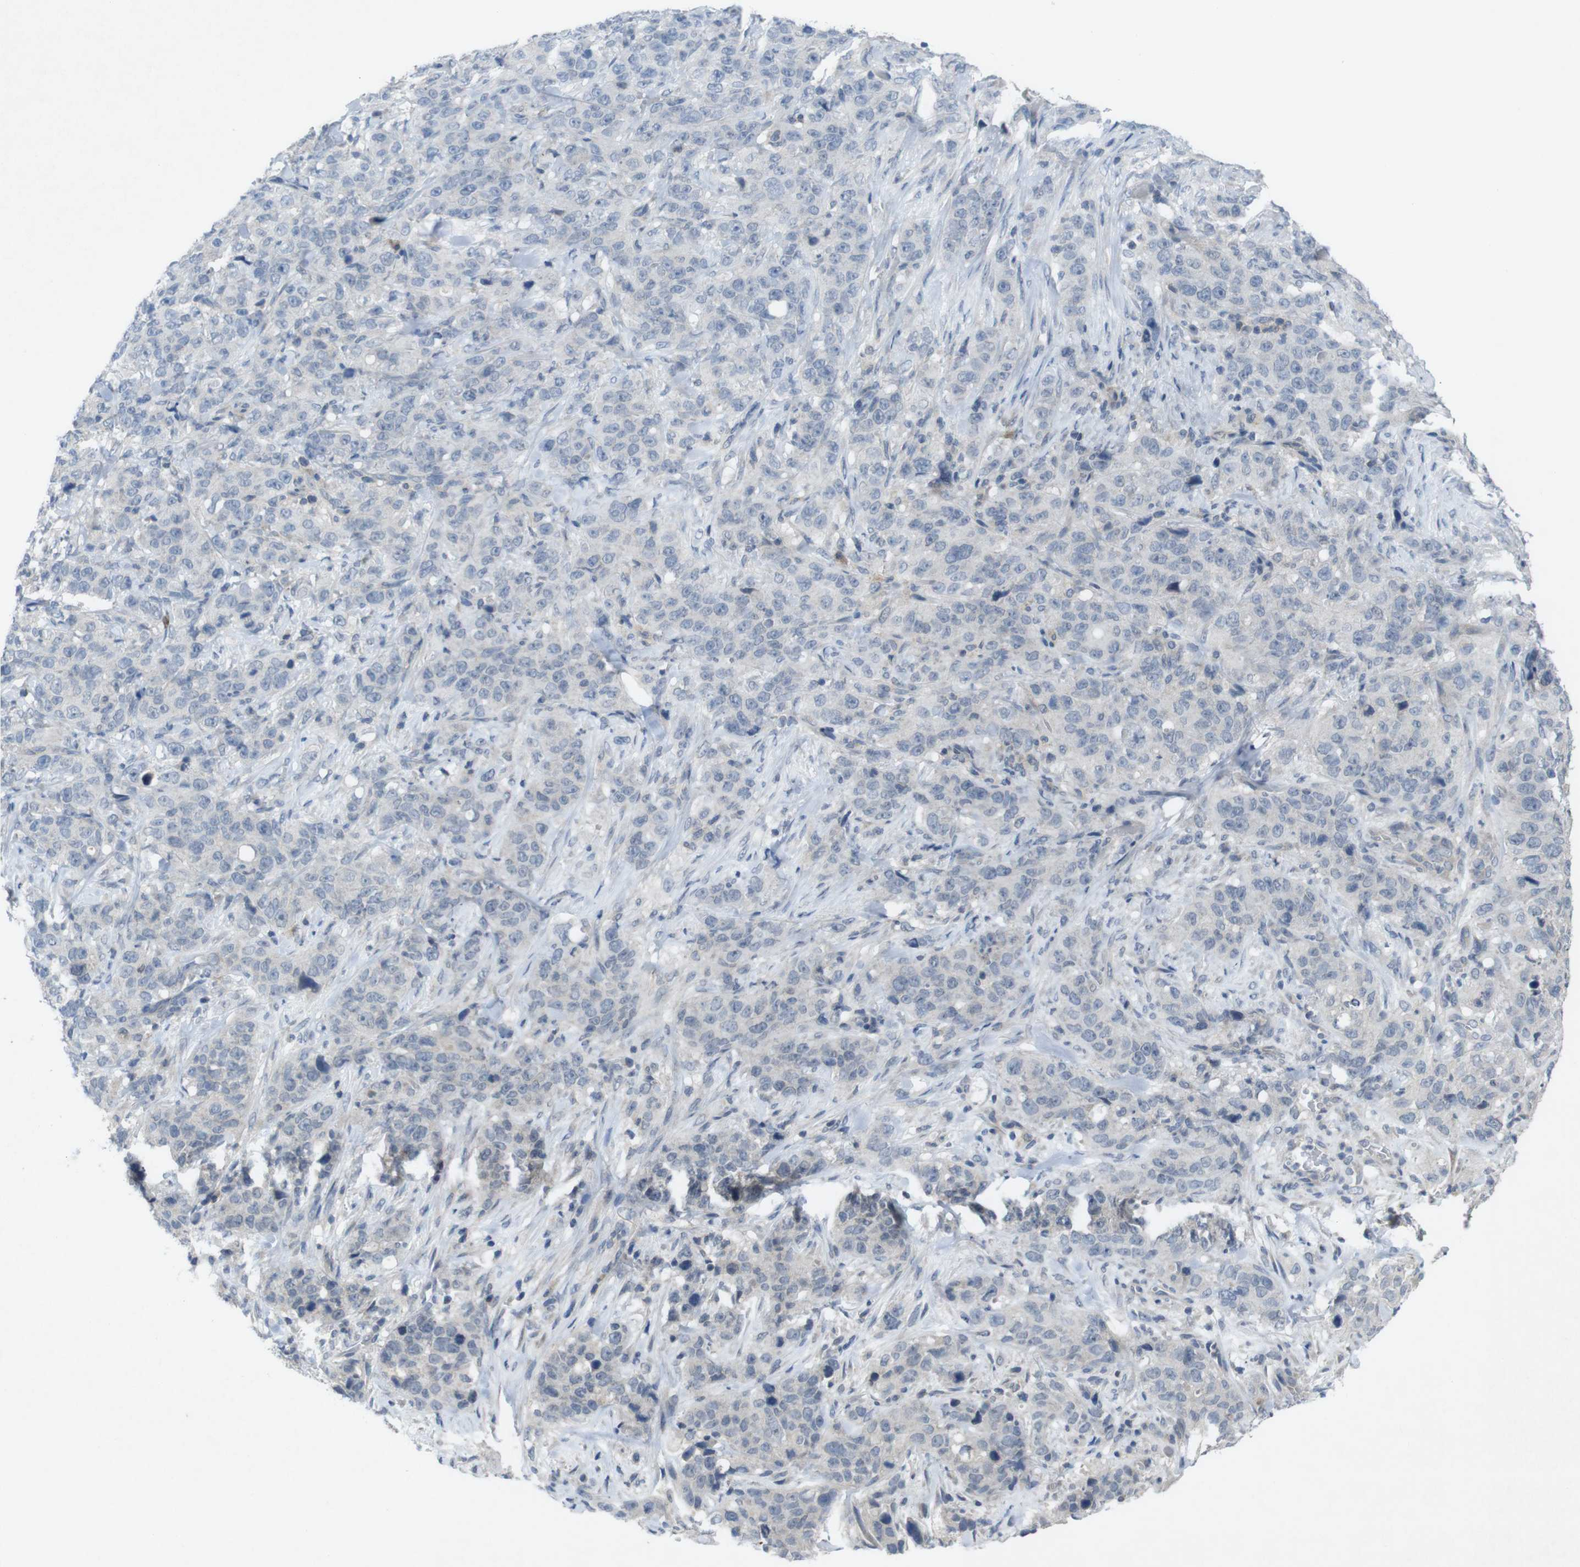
{"staining": {"intensity": "negative", "quantity": "none", "location": "none"}, "tissue": "stomach cancer", "cell_type": "Tumor cells", "image_type": "cancer", "snomed": [{"axis": "morphology", "description": "Adenocarcinoma, NOS"}, {"axis": "topography", "description": "Stomach"}], "caption": "Immunohistochemical staining of stomach cancer demonstrates no significant positivity in tumor cells.", "gene": "SLAMF7", "patient": {"sex": "male", "age": 48}}